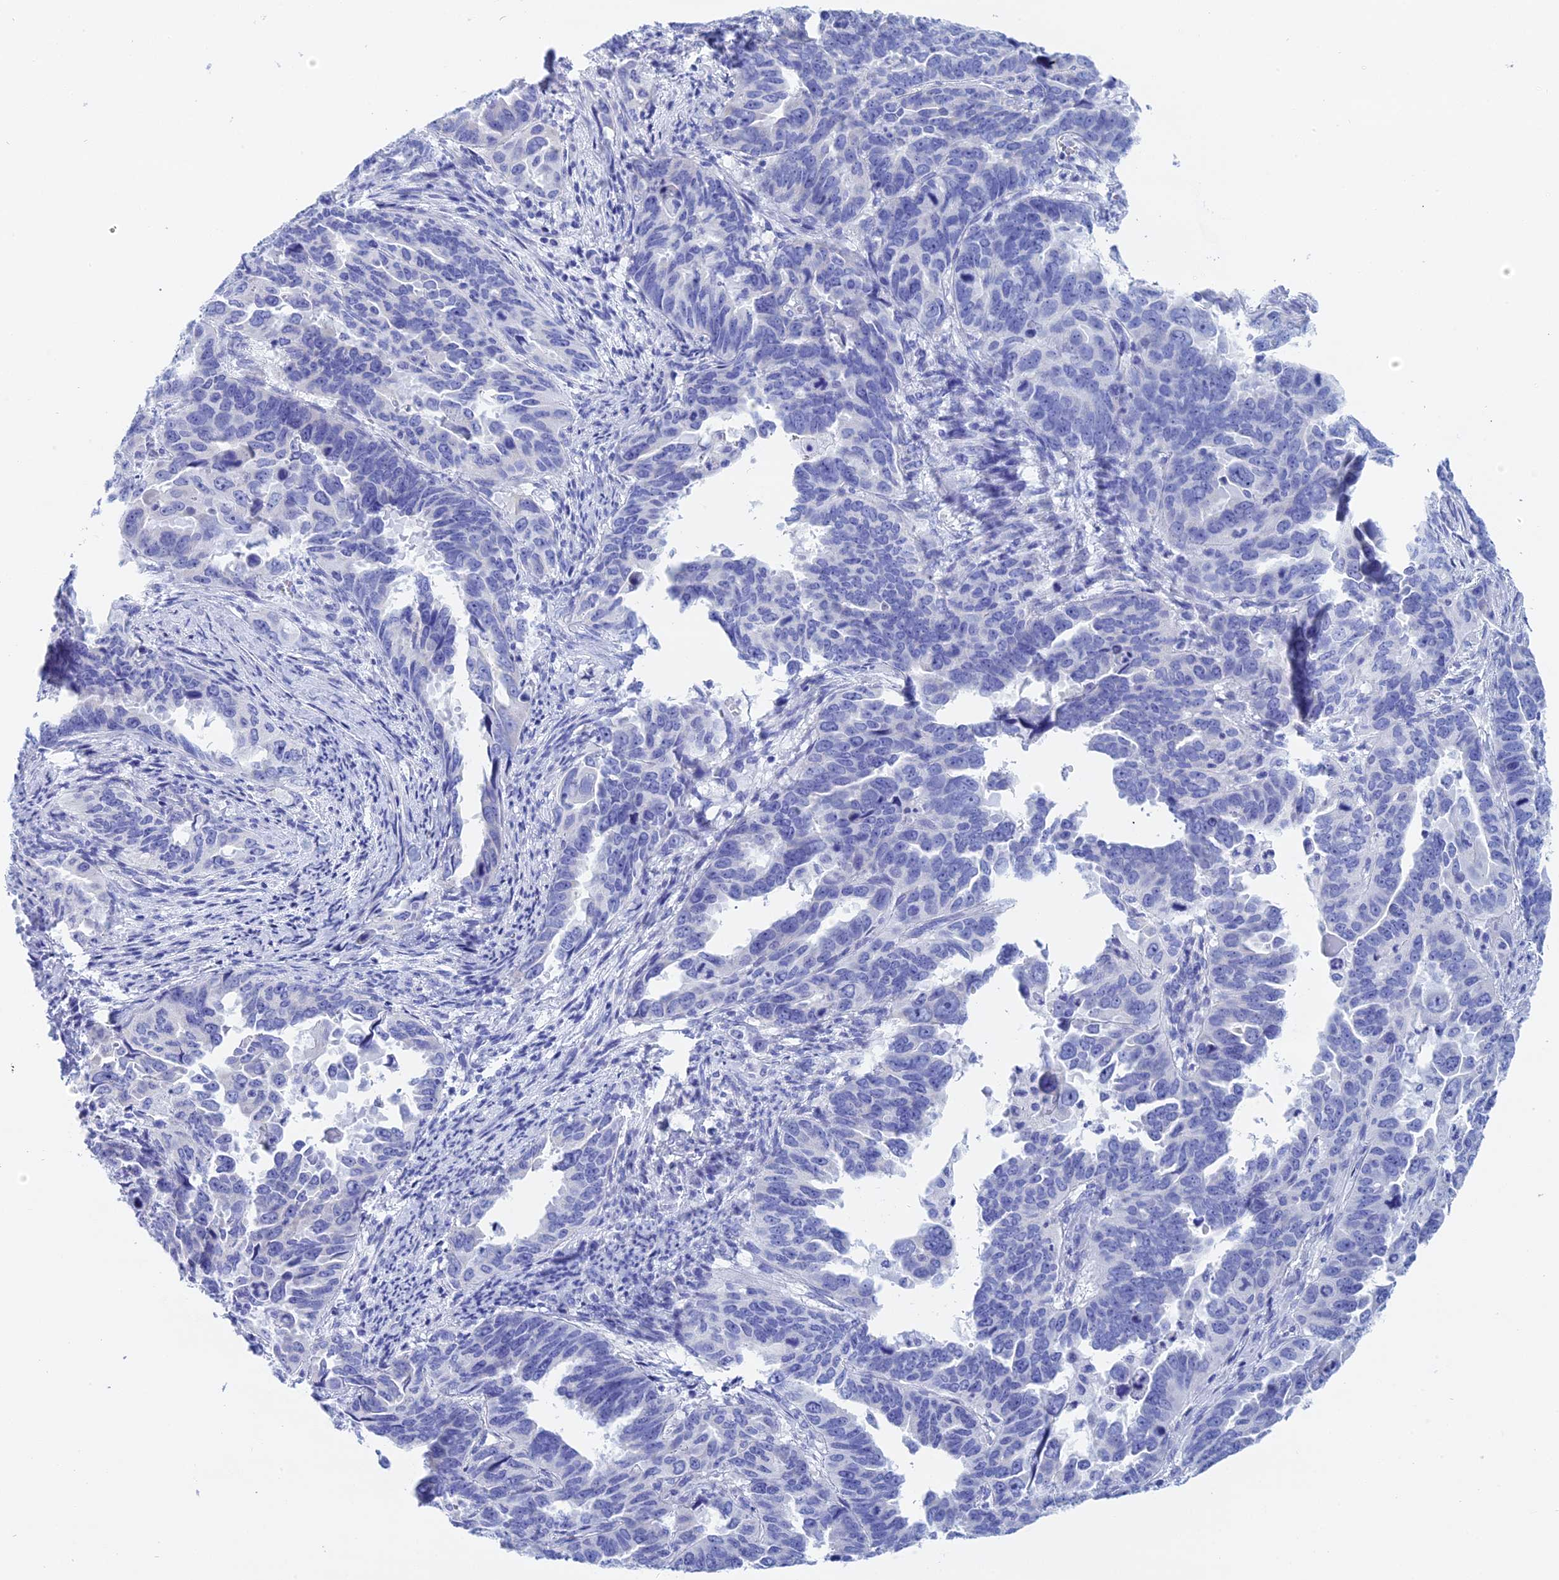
{"staining": {"intensity": "negative", "quantity": "none", "location": "none"}, "tissue": "endometrial cancer", "cell_type": "Tumor cells", "image_type": "cancer", "snomed": [{"axis": "morphology", "description": "Adenocarcinoma, NOS"}, {"axis": "topography", "description": "Endometrium"}], "caption": "Immunohistochemical staining of human endometrial adenocarcinoma exhibits no significant staining in tumor cells. (DAB (3,3'-diaminobenzidine) immunohistochemistry (IHC), high magnification).", "gene": "TEX101", "patient": {"sex": "female", "age": 65}}